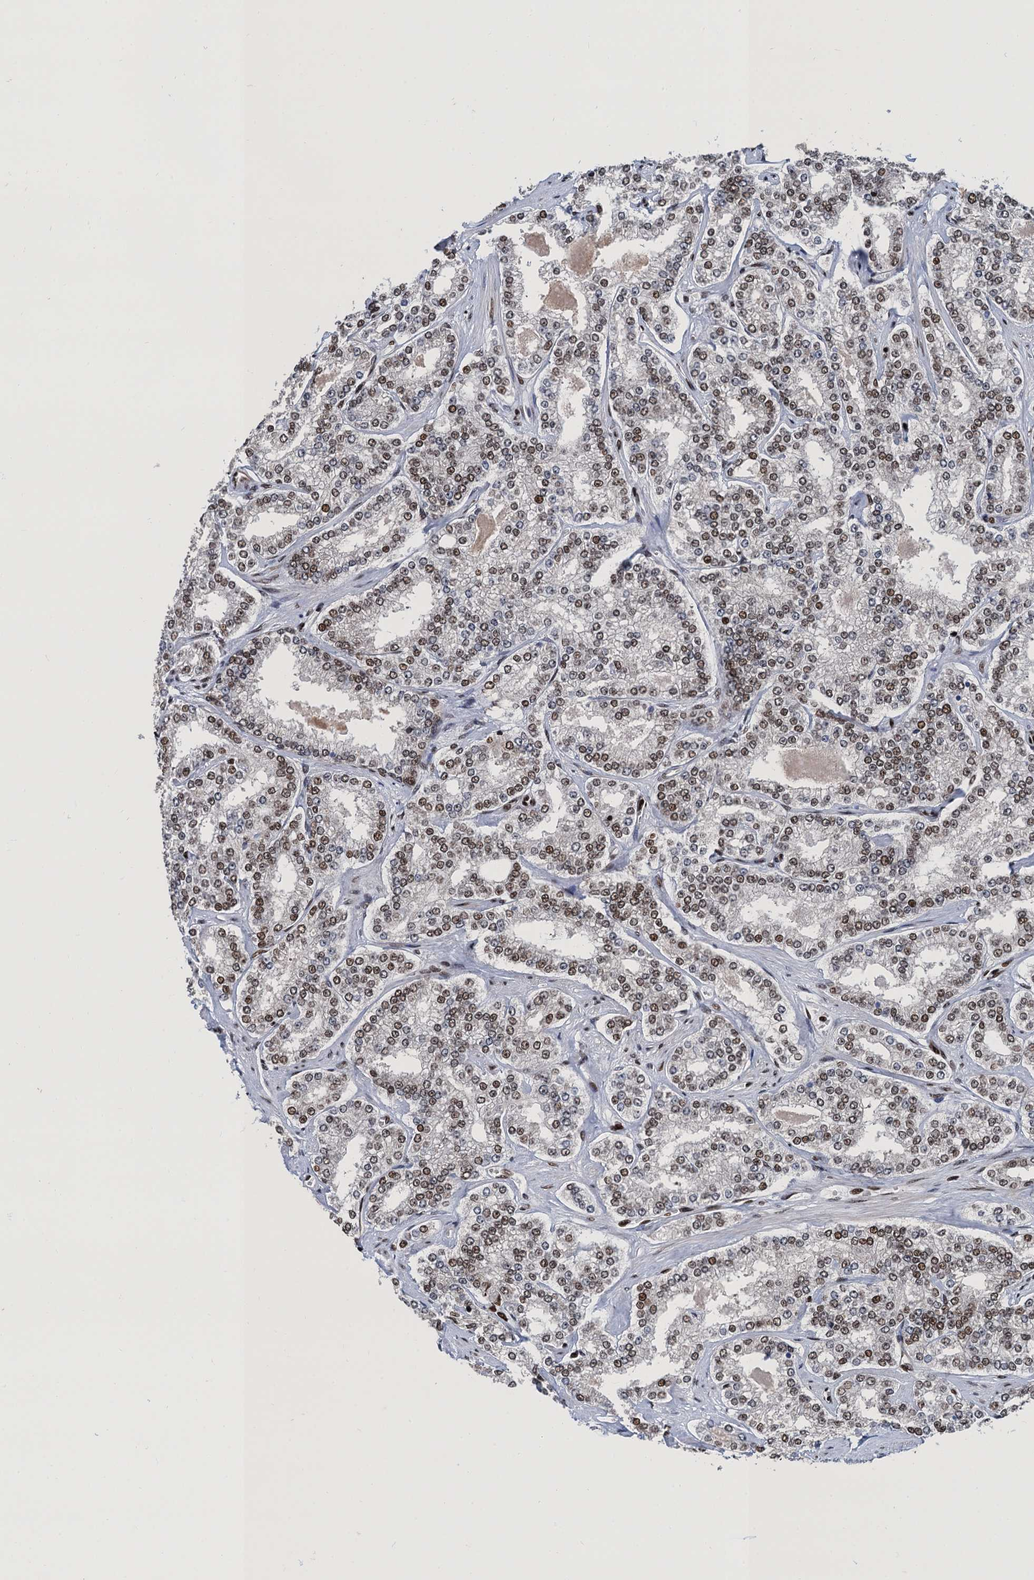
{"staining": {"intensity": "moderate", "quantity": "25%-75%", "location": "nuclear"}, "tissue": "prostate cancer", "cell_type": "Tumor cells", "image_type": "cancer", "snomed": [{"axis": "morphology", "description": "Normal tissue, NOS"}, {"axis": "morphology", "description": "Adenocarcinoma, High grade"}, {"axis": "topography", "description": "Prostate"}], "caption": "Immunohistochemistry (IHC) of human prostate adenocarcinoma (high-grade) displays medium levels of moderate nuclear staining in approximately 25%-75% of tumor cells. The staining was performed using DAB (3,3'-diaminobenzidine), with brown indicating positive protein expression. Nuclei are stained blue with hematoxylin.", "gene": "PPP4R1", "patient": {"sex": "male", "age": 83}}